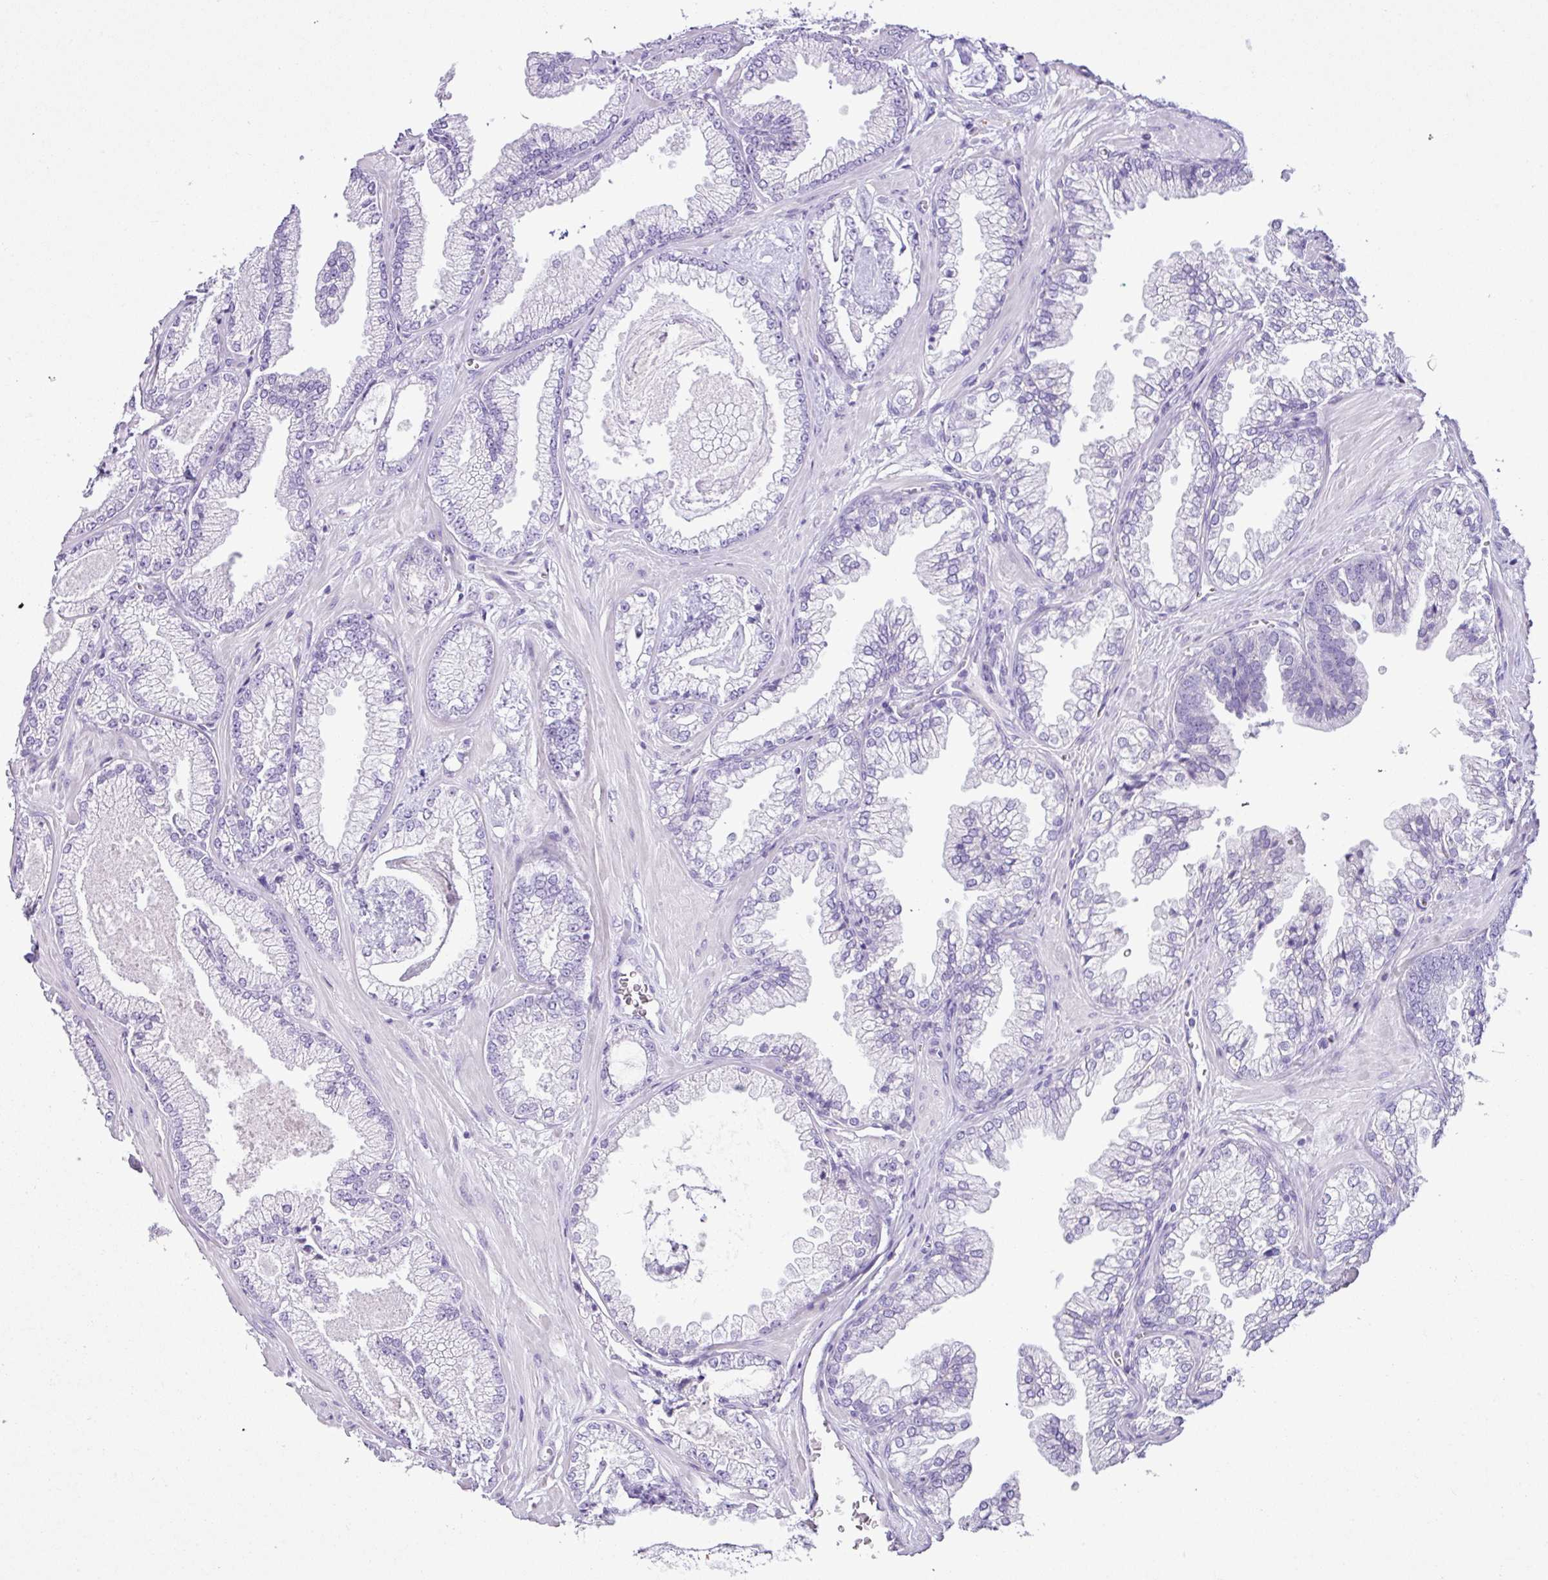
{"staining": {"intensity": "negative", "quantity": "none", "location": "none"}, "tissue": "prostate cancer", "cell_type": "Tumor cells", "image_type": "cancer", "snomed": [{"axis": "morphology", "description": "Adenocarcinoma, Low grade"}, {"axis": "topography", "description": "Prostate"}], "caption": "An immunohistochemistry (IHC) image of prostate low-grade adenocarcinoma is shown. There is no staining in tumor cells of prostate low-grade adenocarcinoma.", "gene": "LILRB4", "patient": {"sex": "male", "age": 60}}